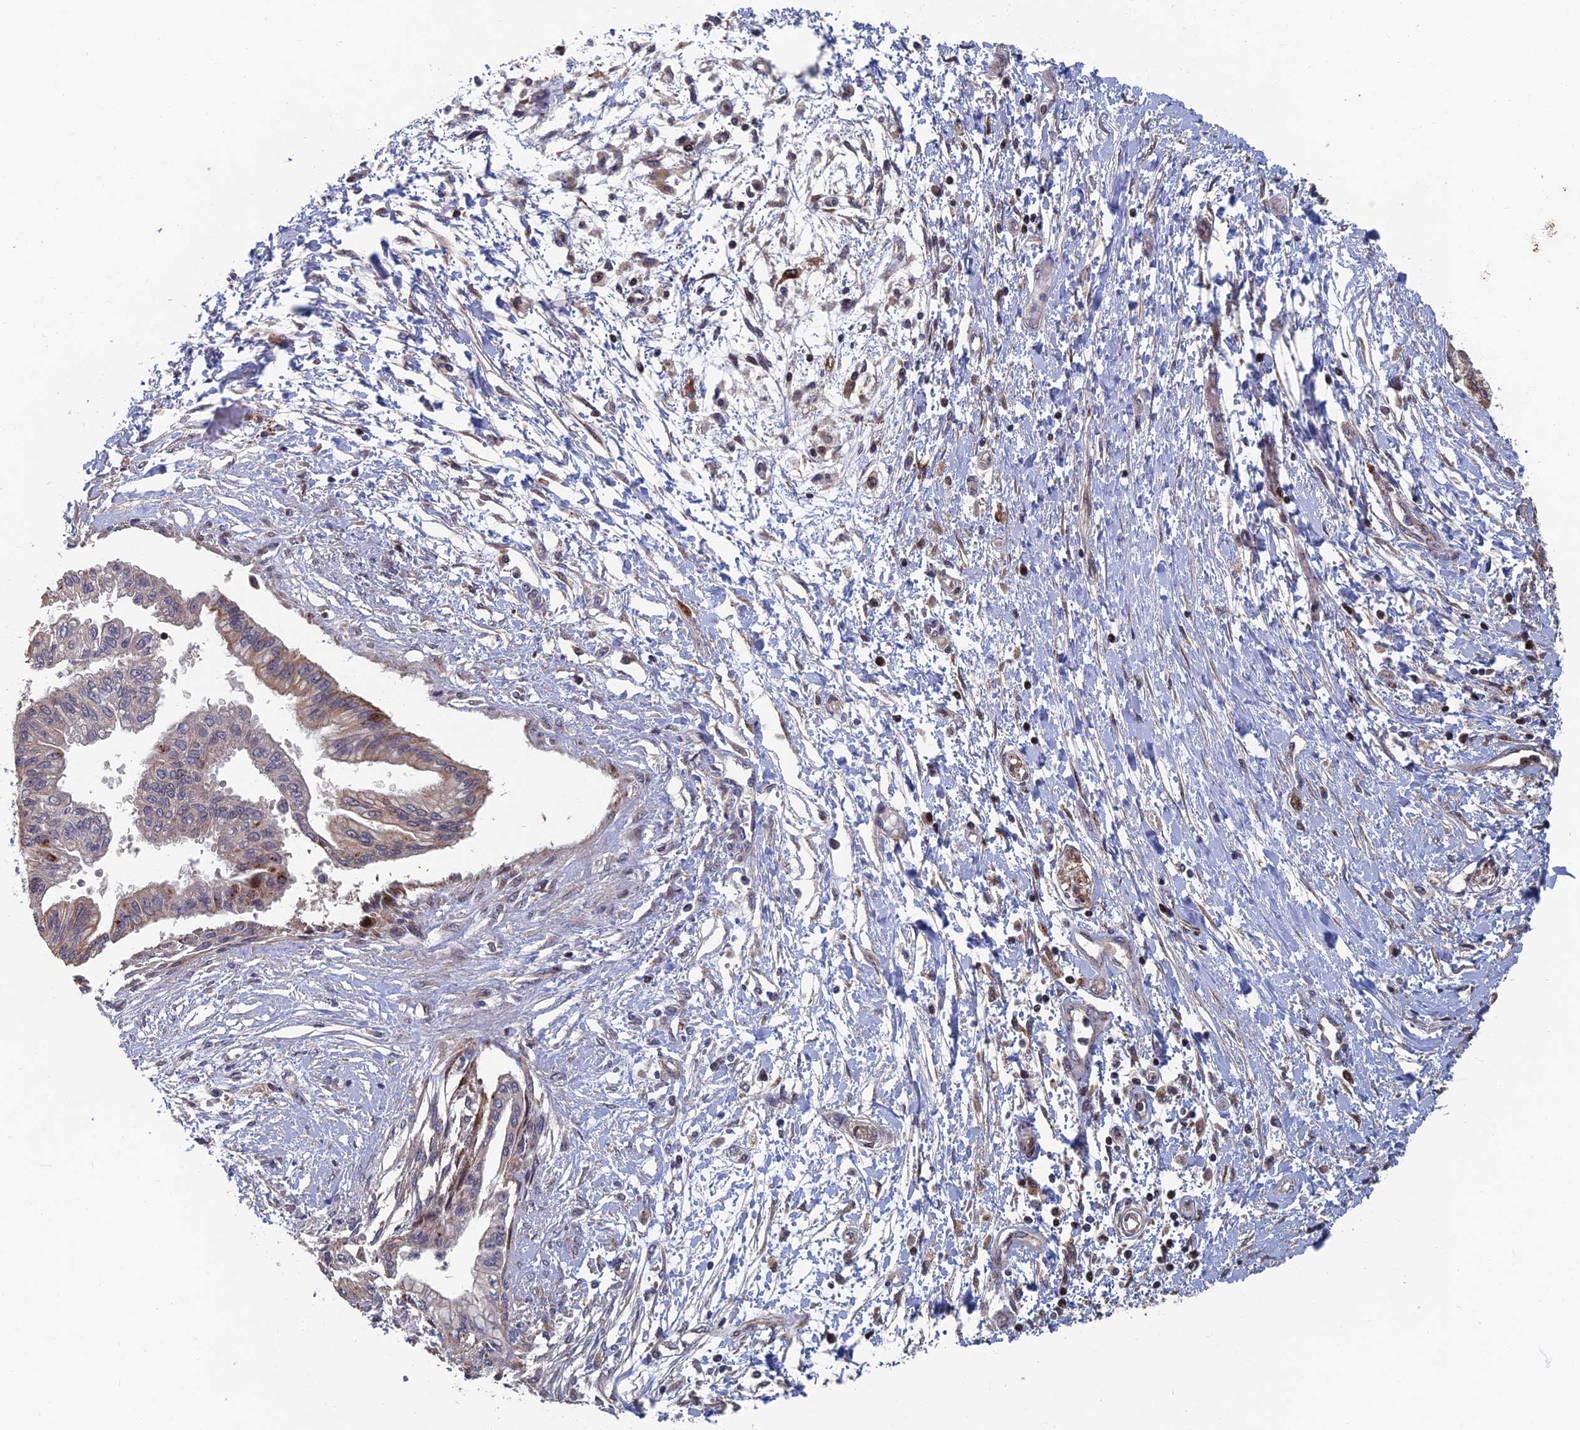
{"staining": {"intensity": "moderate", "quantity": "25%-75%", "location": "cytoplasmic/membranous"}, "tissue": "pancreatic cancer", "cell_type": "Tumor cells", "image_type": "cancer", "snomed": [{"axis": "morphology", "description": "Adenocarcinoma, NOS"}, {"axis": "topography", "description": "Pancreas"}], "caption": "Immunohistochemistry (IHC) image of pancreatic cancer stained for a protein (brown), which exhibits medium levels of moderate cytoplasmic/membranous expression in approximately 25%-75% of tumor cells.", "gene": "GTF2IRD1", "patient": {"sex": "male", "age": 46}}